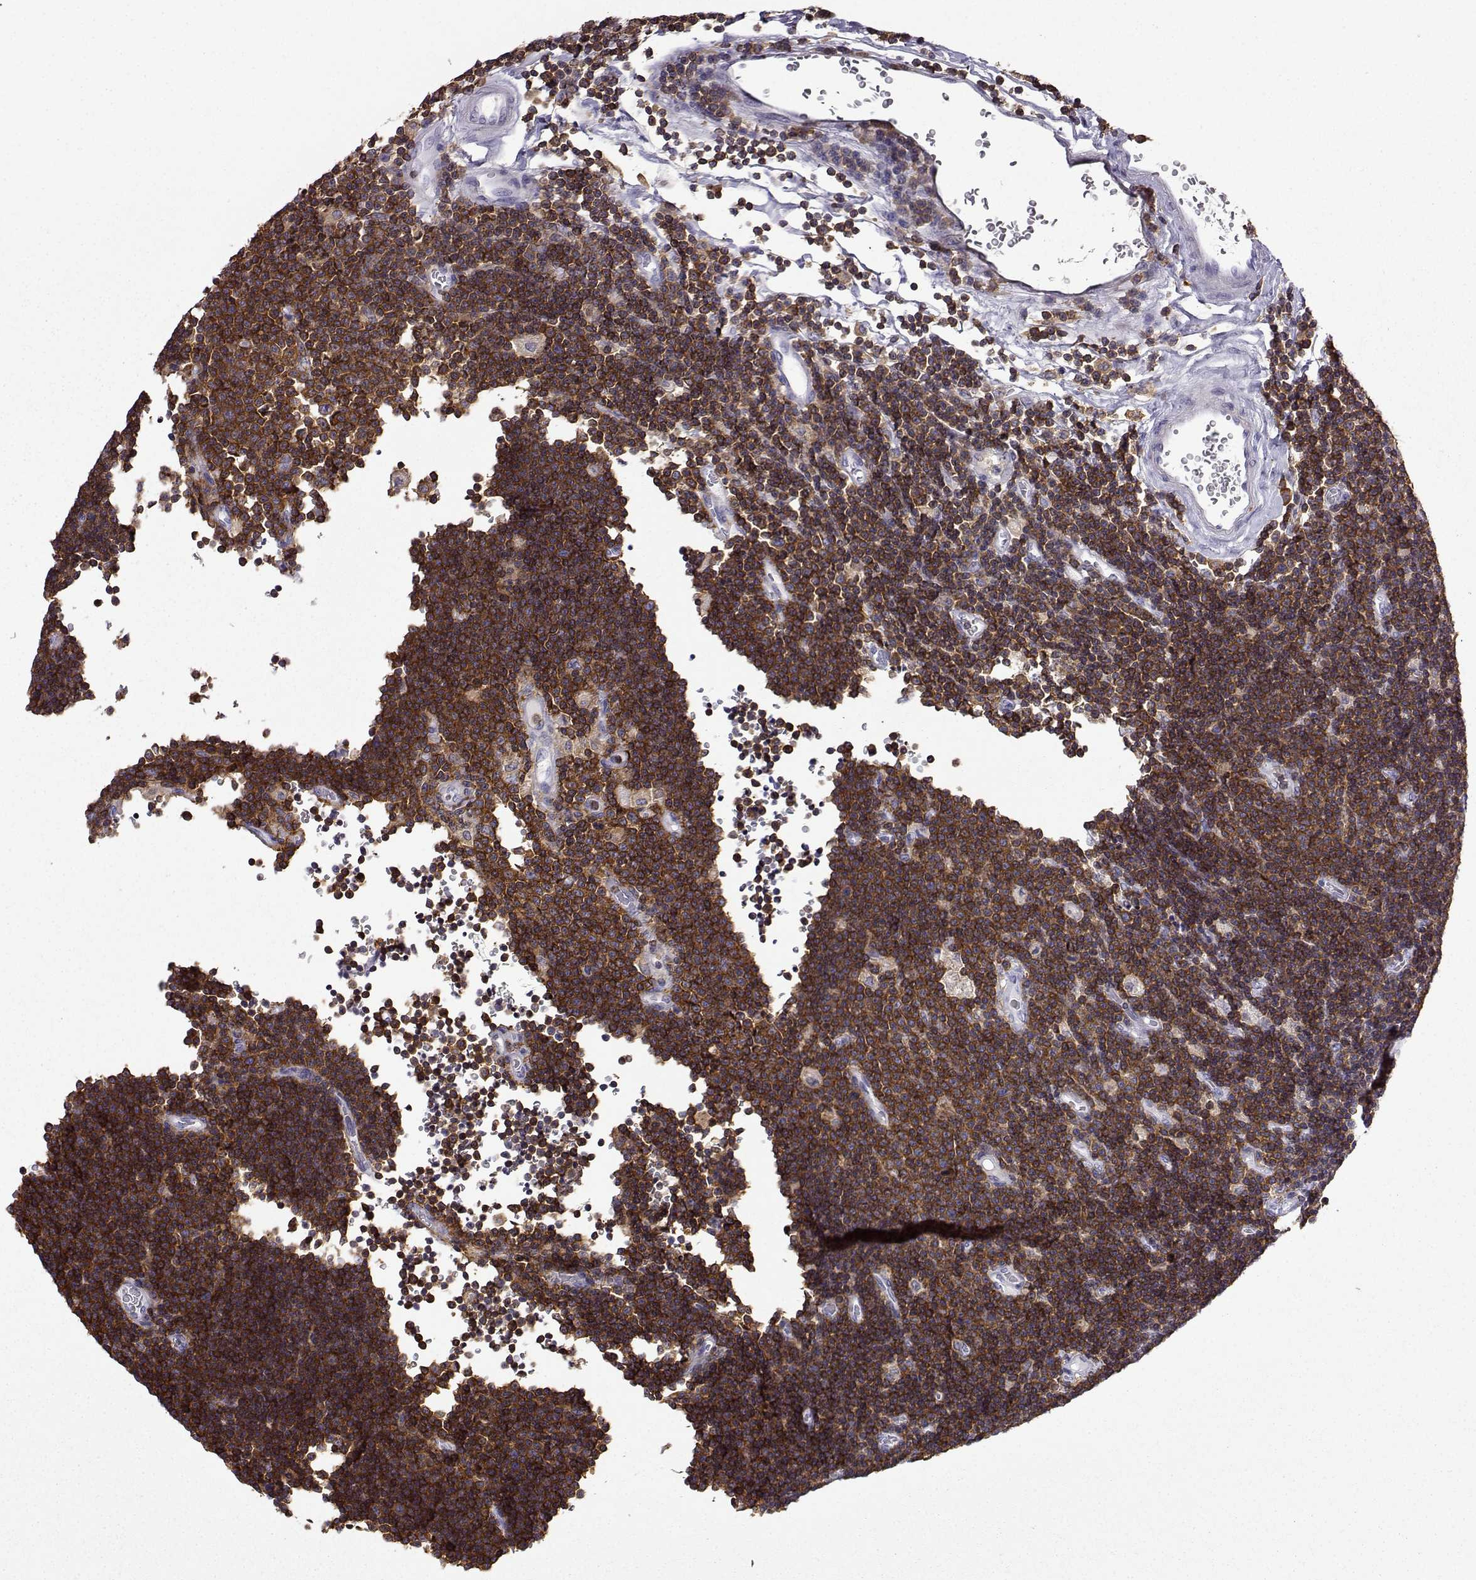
{"staining": {"intensity": "strong", "quantity": ">75%", "location": "cytoplasmic/membranous"}, "tissue": "lymphoma", "cell_type": "Tumor cells", "image_type": "cancer", "snomed": [{"axis": "morphology", "description": "Malignant lymphoma, non-Hodgkin's type, Low grade"}, {"axis": "topography", "description": "Brain"}], "caption": "Immunohistochemistry of lymphoma shows high levels of strong cytoplasmic/membranous positivity in about >75% of tumor cells. Immunohistochemistry (ihc) stains the protein in brown and the nuclei are stained blue.", "gene": "DOCK10", "patient": {"sex": "female", "age": 66}}